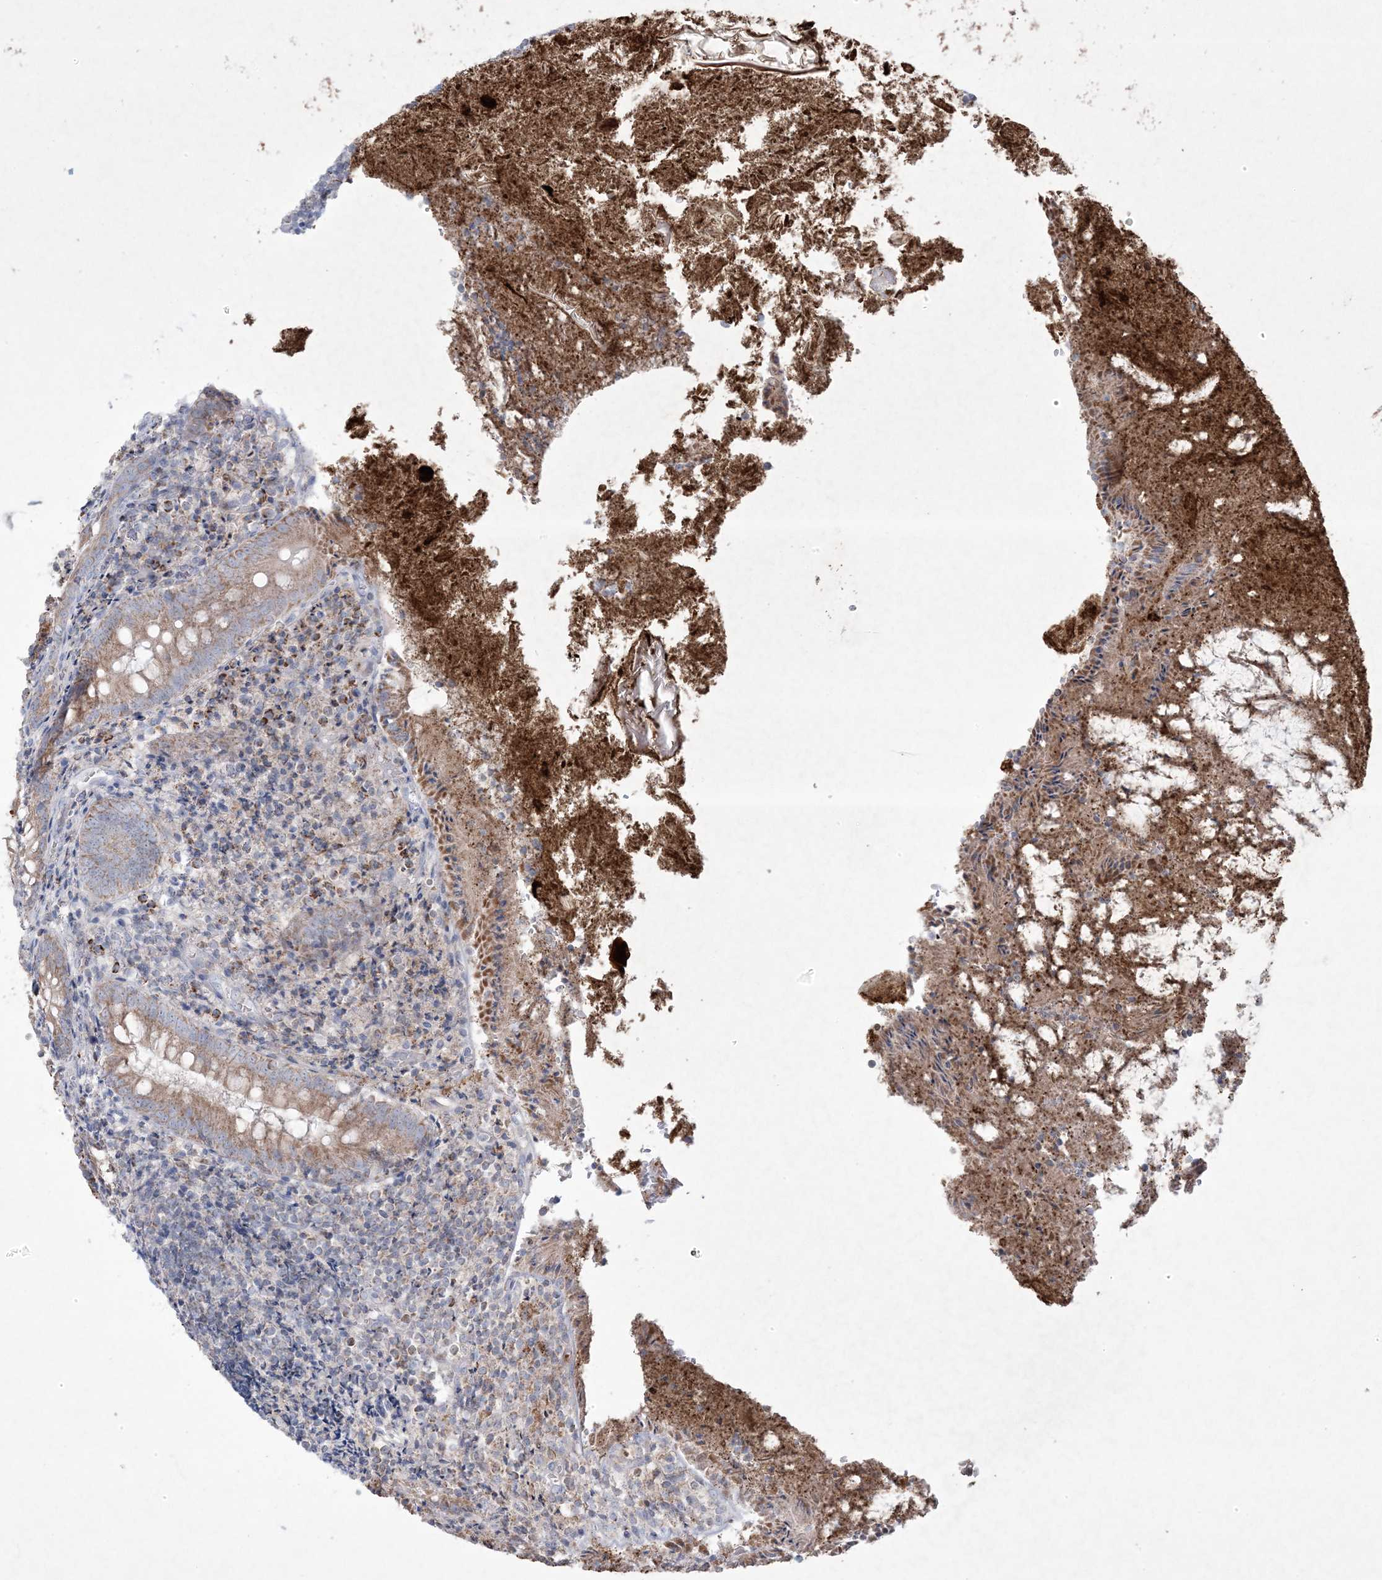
{"staining": {"intensity": "moderate", "quantity": ">75%", "location": "cytoplasmic/membranous"}, "tissue": "appendix", "cell_type": "Glandular cells", "image_type": "normal", "snomed": [{"axis": "morphology", "description": "Normal tissue, NOS"}, {"axis": "topography", "description": "Appendix"}], "caption": "This is a photomicrograph of IHC staining of normal appendix, which shows moderate staining in the cytoplasmic/membranous of glandular cells.", "gene": "KCTD6", "patient": {"sex": "female", "age": 17}}